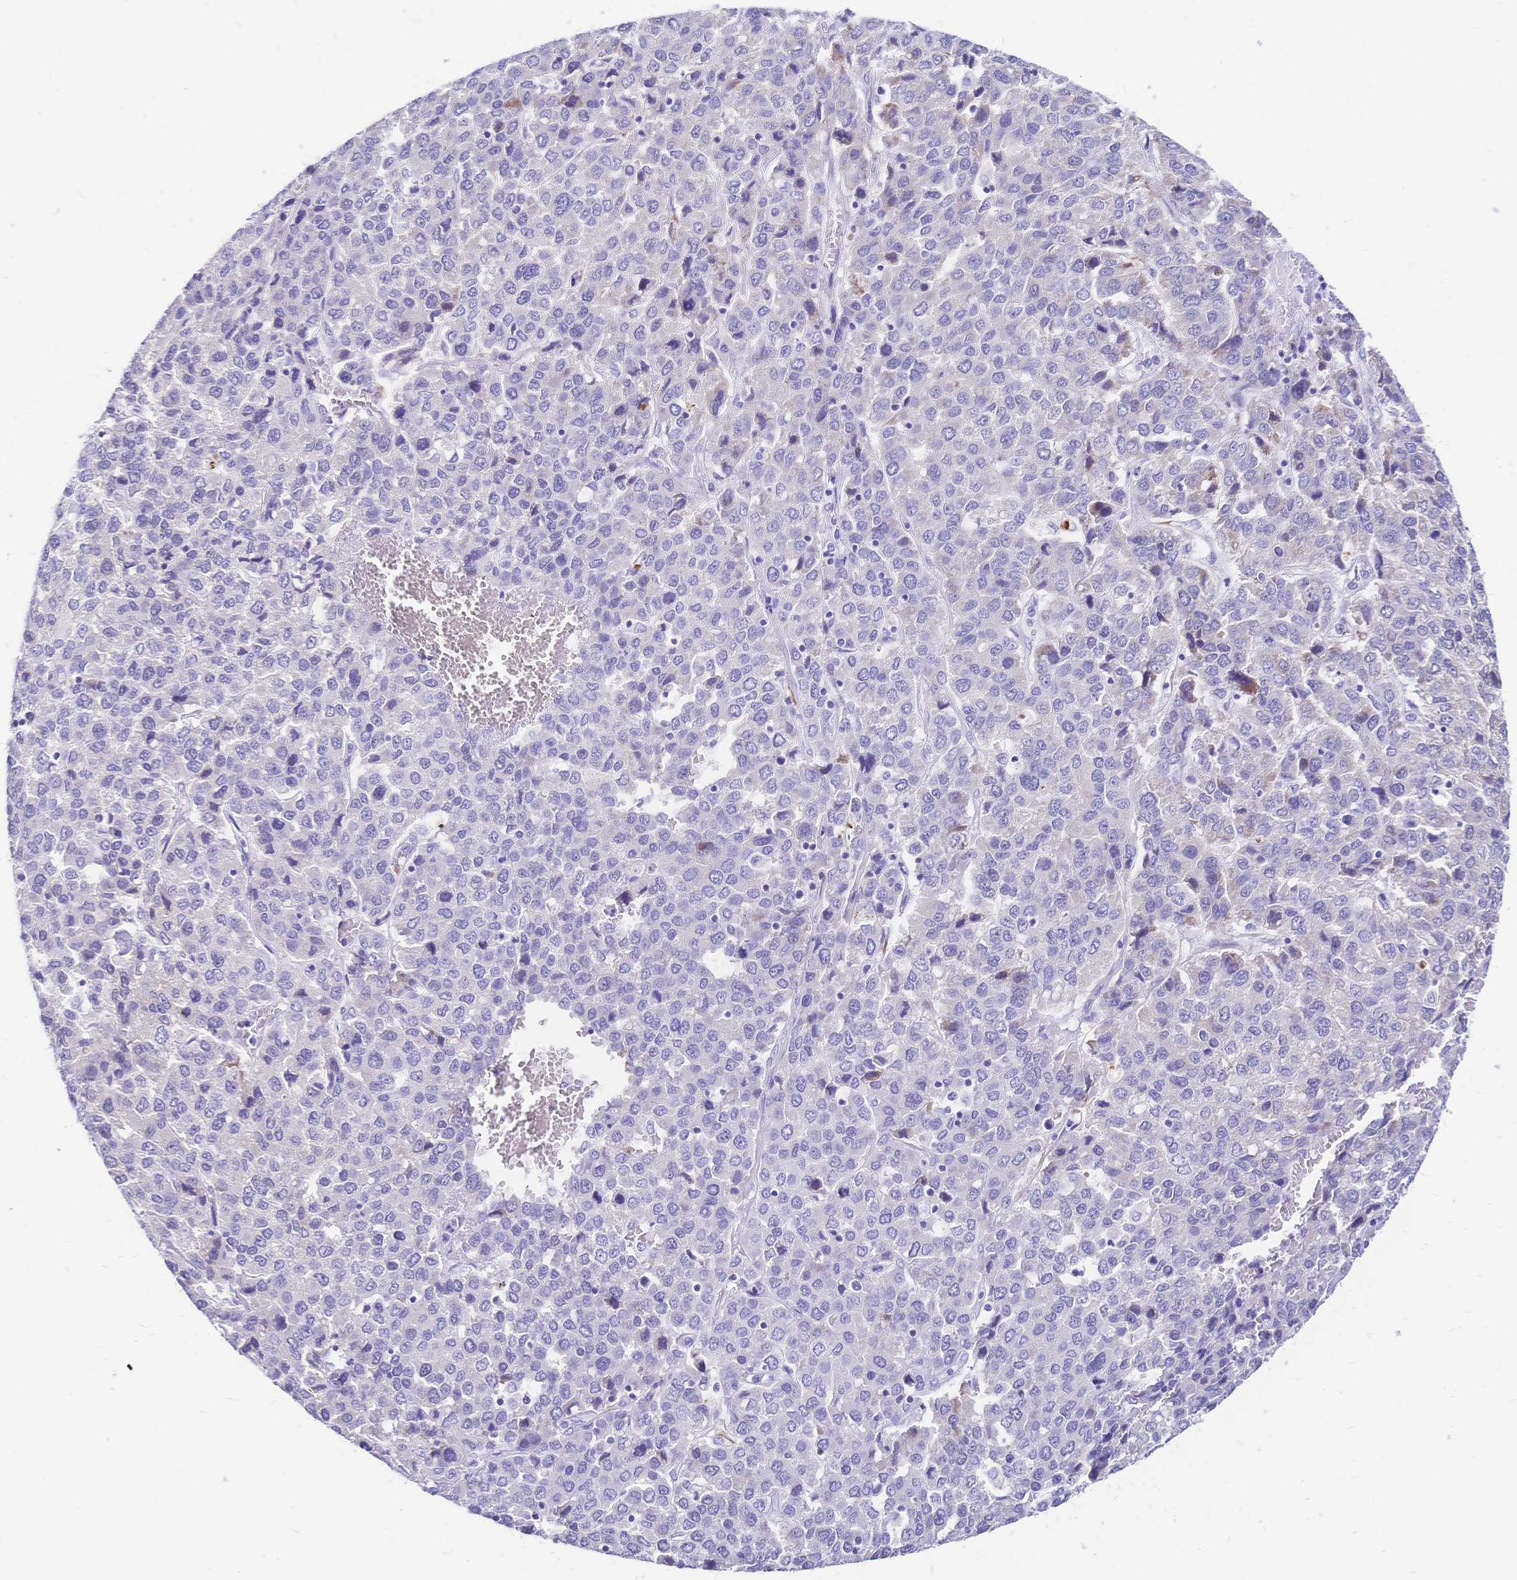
{"staining": {"intensity": "negative", "quantity": "none", "location": "none"}, "tissue": "liver cancer", "cell_type": "Tumor cells", "image_type": "cancer", "snomed": [{"axis": "morphology", "description": "Carcinoma, Hepatocellular, NOS"}, {"axis": "topography", "description": "Liver"}], "caption": "Immunohistochemistry photomicrograph of neoplastic tissue: human liver cancer stained with DAB exhibits no significant protein expression in tumor cells.", "gene": "GRB7", "patient": {"sex": "male", "age": 69}}